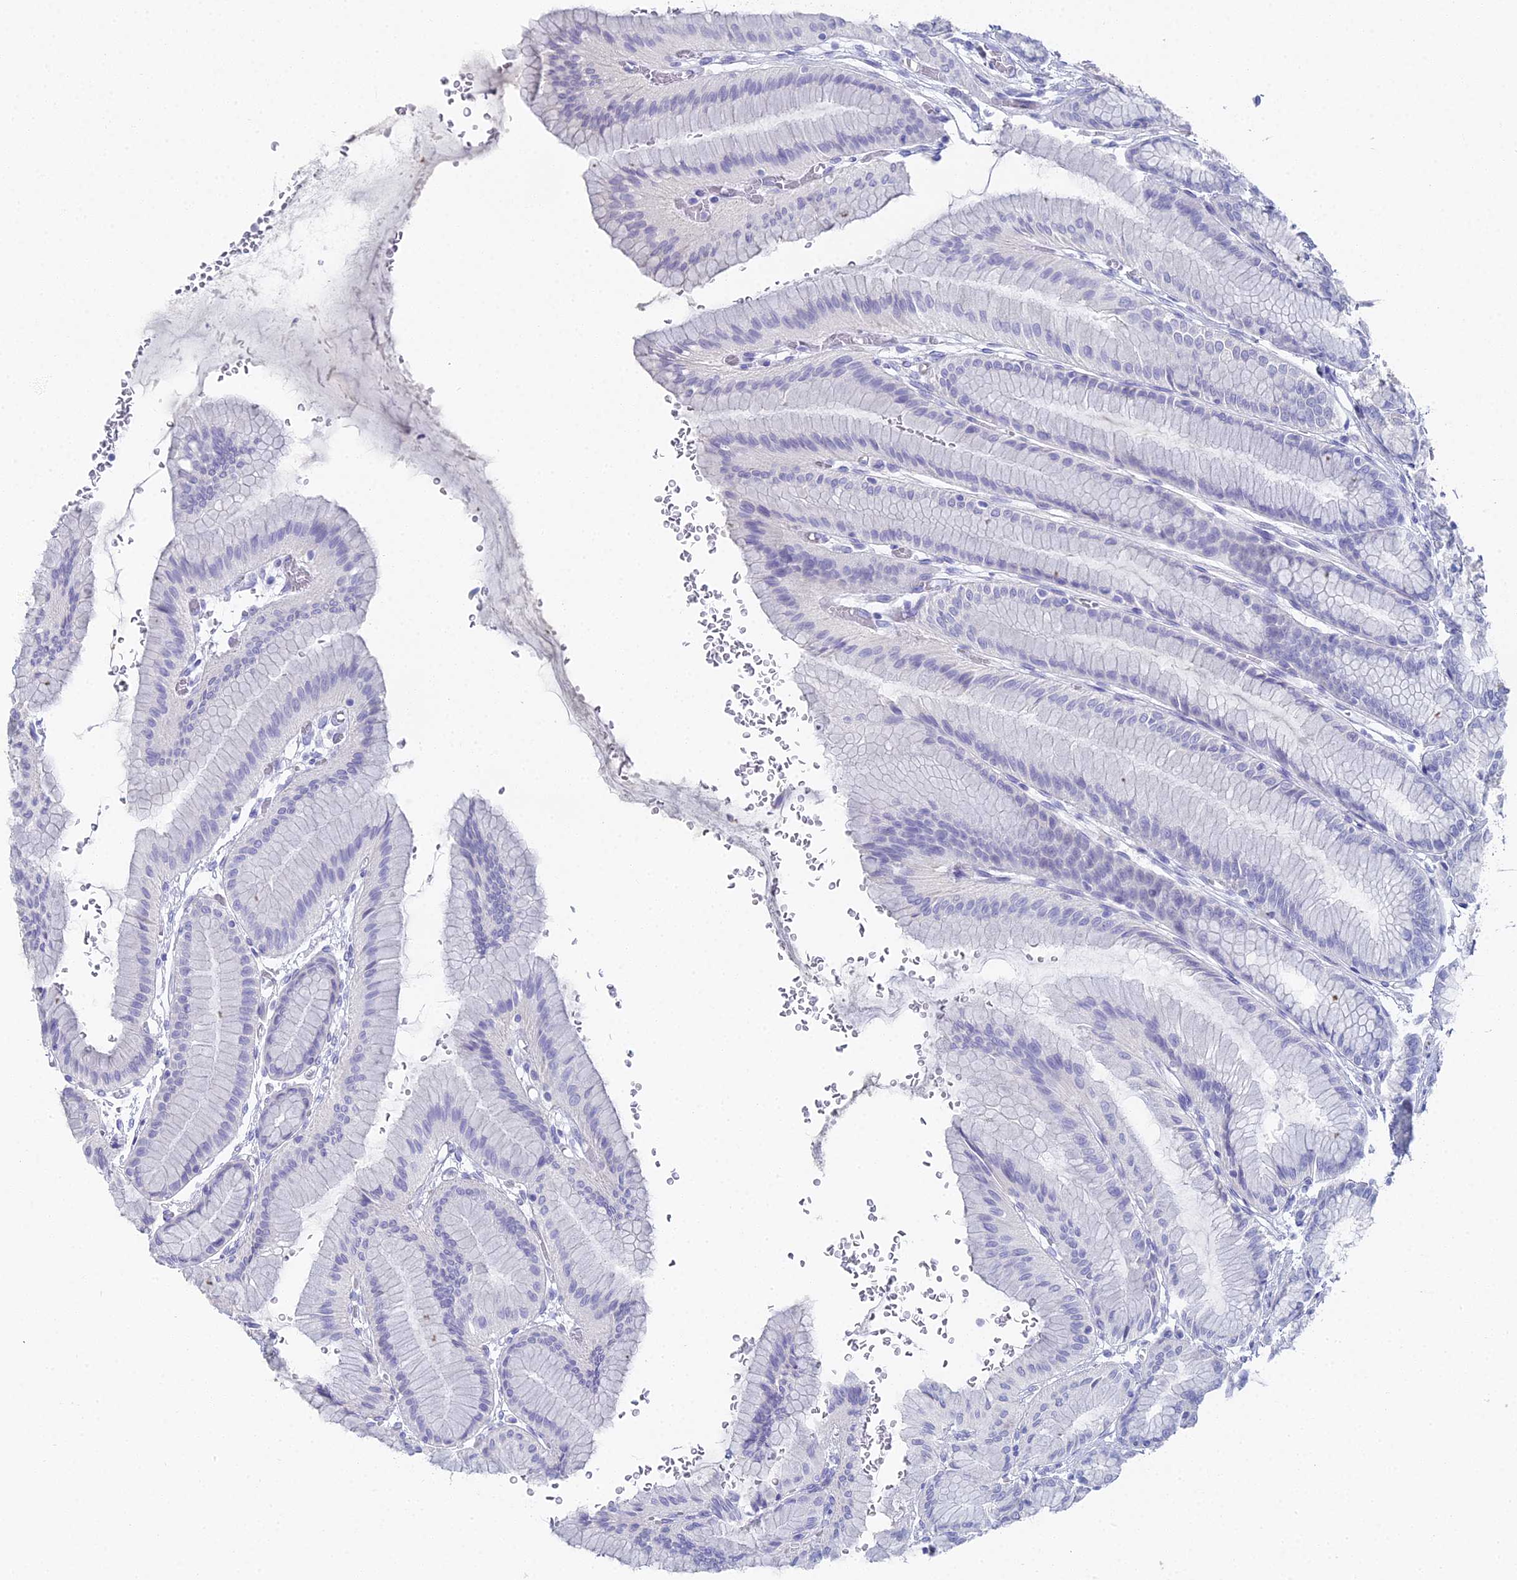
{"staining": {"intensity": "negative", "quantity": "none", "location": "none"}, "tissue": "stomach", "cell_type": "Glandular cells", "image_type": "normal", "snomed": [{"axis": "morphology", "description": "Normal tissue, NOS"}, {"axis": "morphology", "description": "Adenocarcinoma, NOS"}, {"axis": "morphology", "description": "Adenocarcinoma, High grade"}, {"axis": "topography", "description": "Stomach, upper"}, {"axis": "topography", "description": "Stomach"}], "caption": "A high-resolution image shows immunohistochemistry staining of benign stomach, which demonstrates no significant staining in glandular cells. The staining is performed using DAB brown chromogen with nuclei counter-stained in using hematoxylin.", "gene": "ALPP", "patient": {"sex": "female", "age": 65}}